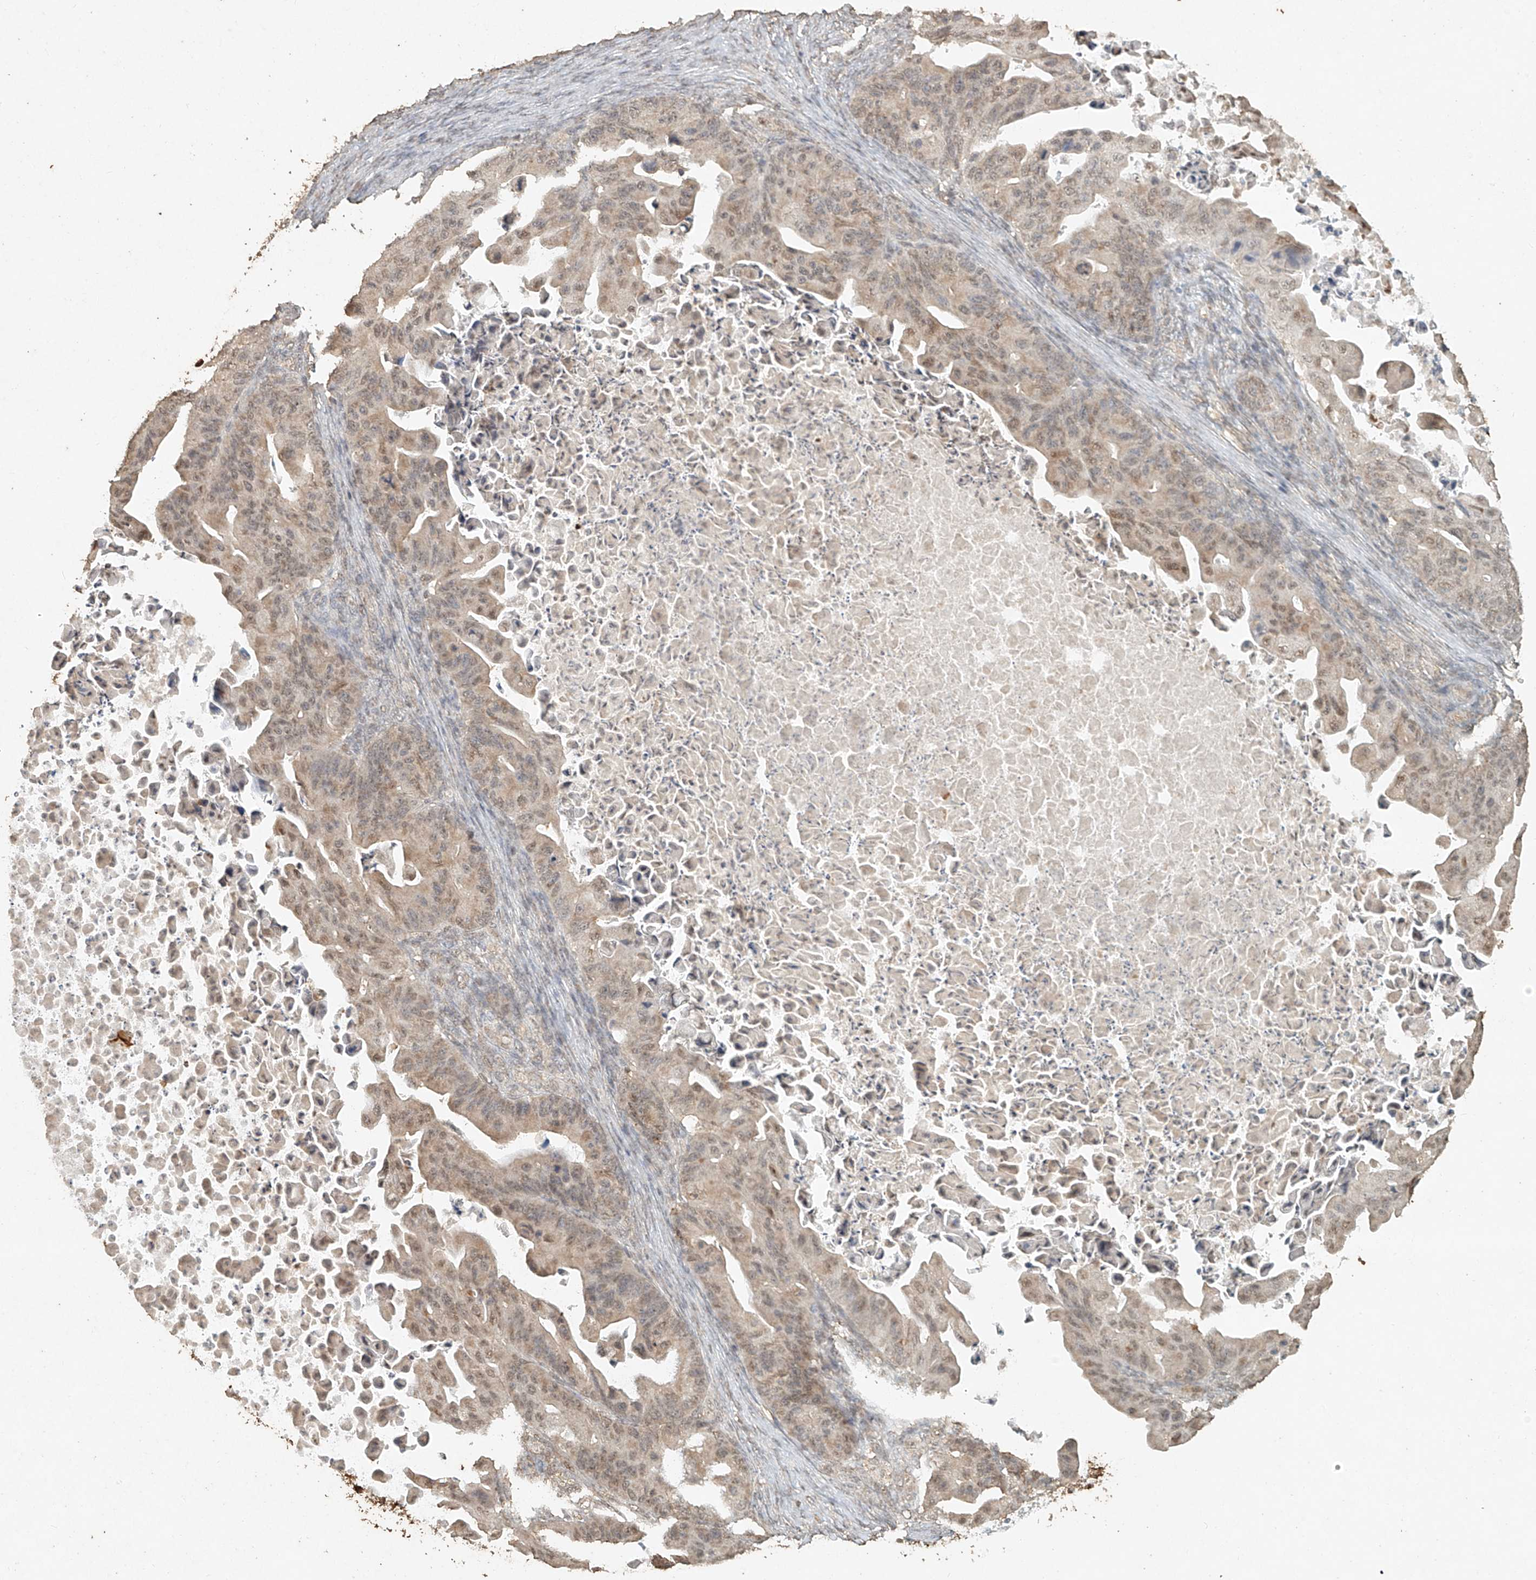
{"staining": {"intensity": "weak", "quantity": ">75%", "location": "cytoplasmic/membranous,nuclear"}, "tissue": "ovarian cancer", "cell_type": "Tumor cells", "image_type": "cancer", "snomed": [{"axis": "morphology", "description": "Cystadenocarcinoma, mucinous, NOS"}, {"axis": "topography", "description": "Ovary"}], "caption": "The photomicrograph displays a brown stain indicating the presence of a protein in the cytoplasmic/membranous and nuclear of tumor cells in ovarian cancer.", "gene": "TIGAR", "patient": {"sex": "female", "age": 37}}